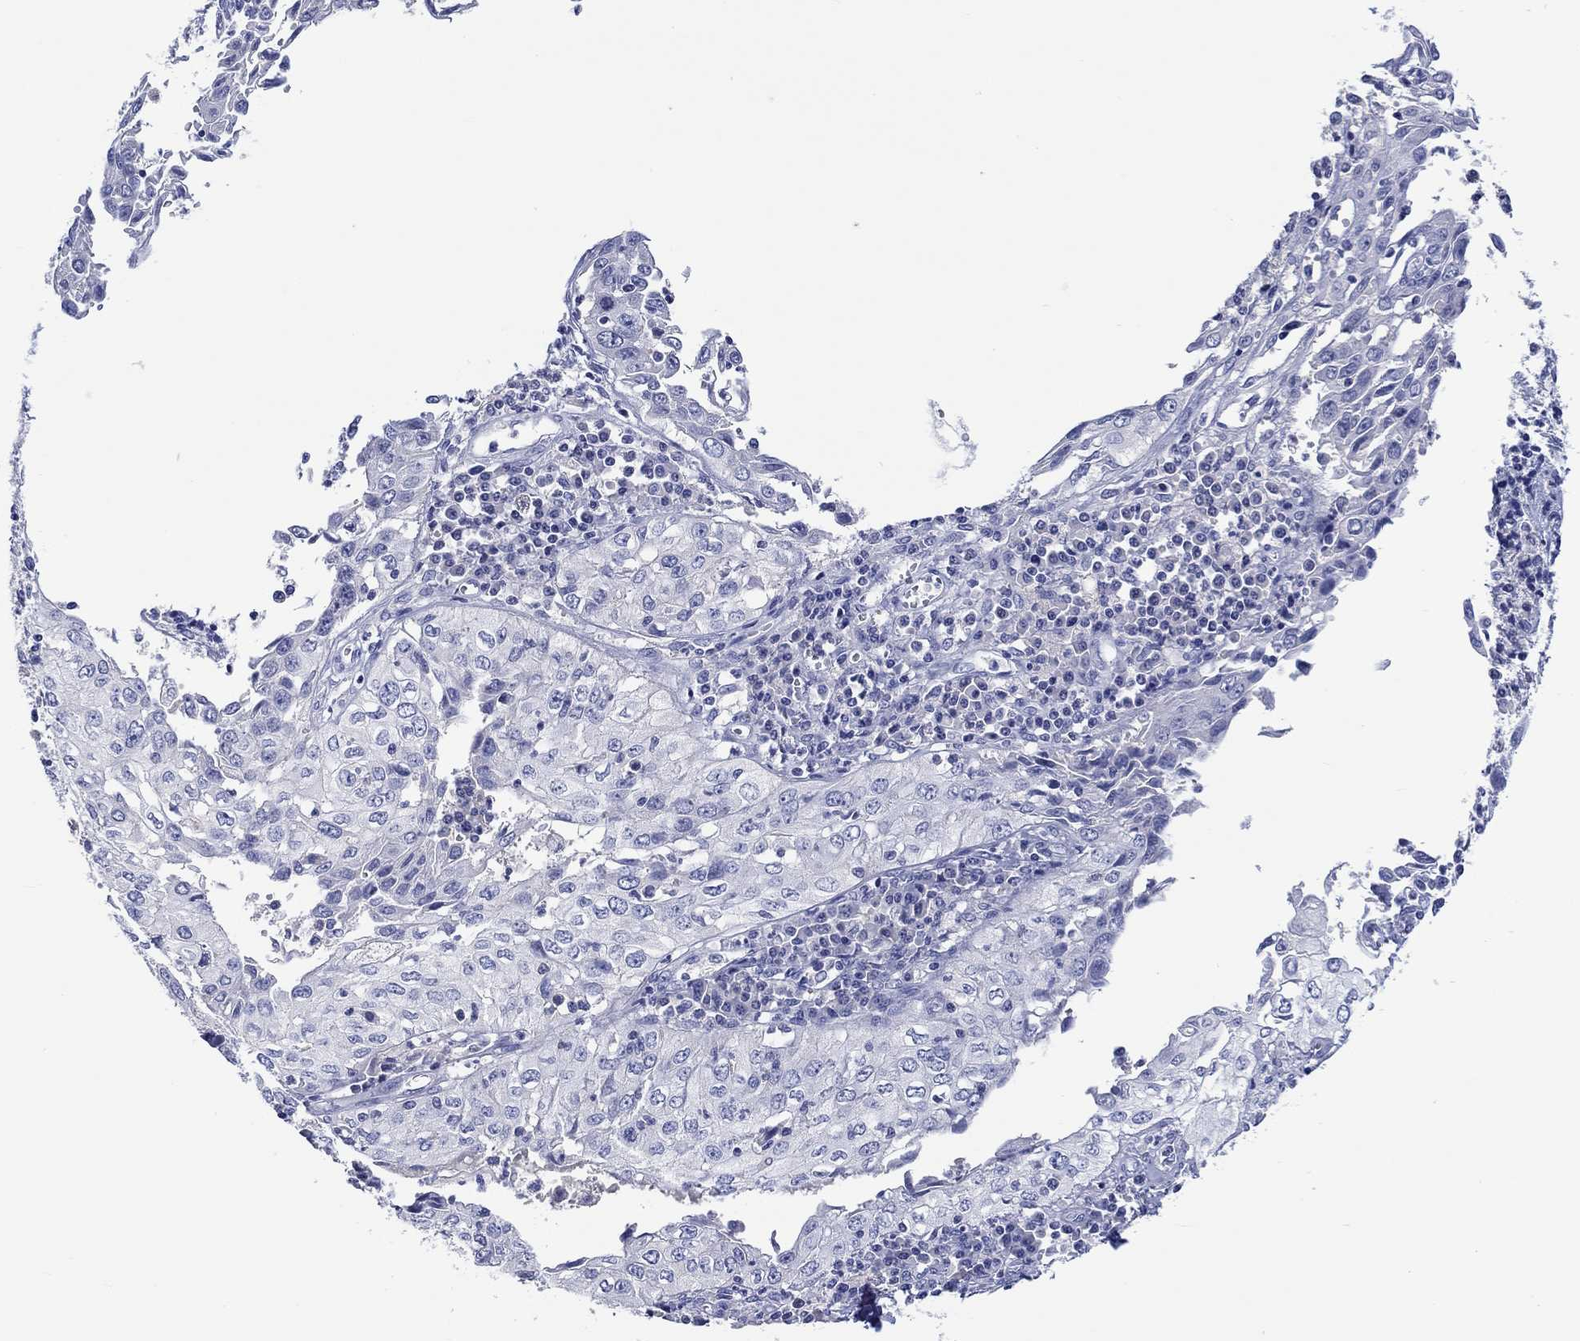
{"staining": {"intensity": "negative", "quantity": "none", "location": "none"}, "tissue": "cervical cancer", "cell_type": "Tumor cells", "image_type": "cancer", "snomed": [{"axis": "morphology", "description": "Squamous cell carcinoma, NOS"}, {"axis": "topography", "description": "Cervix"}], "caption": "An immunohistochemistry (IHC) image of cervical cancer is shown. There is no staining in tumor cells of cervical cancer.", "gene": "TOMM20L", "patient": {"sex": "female", "age": 24}}